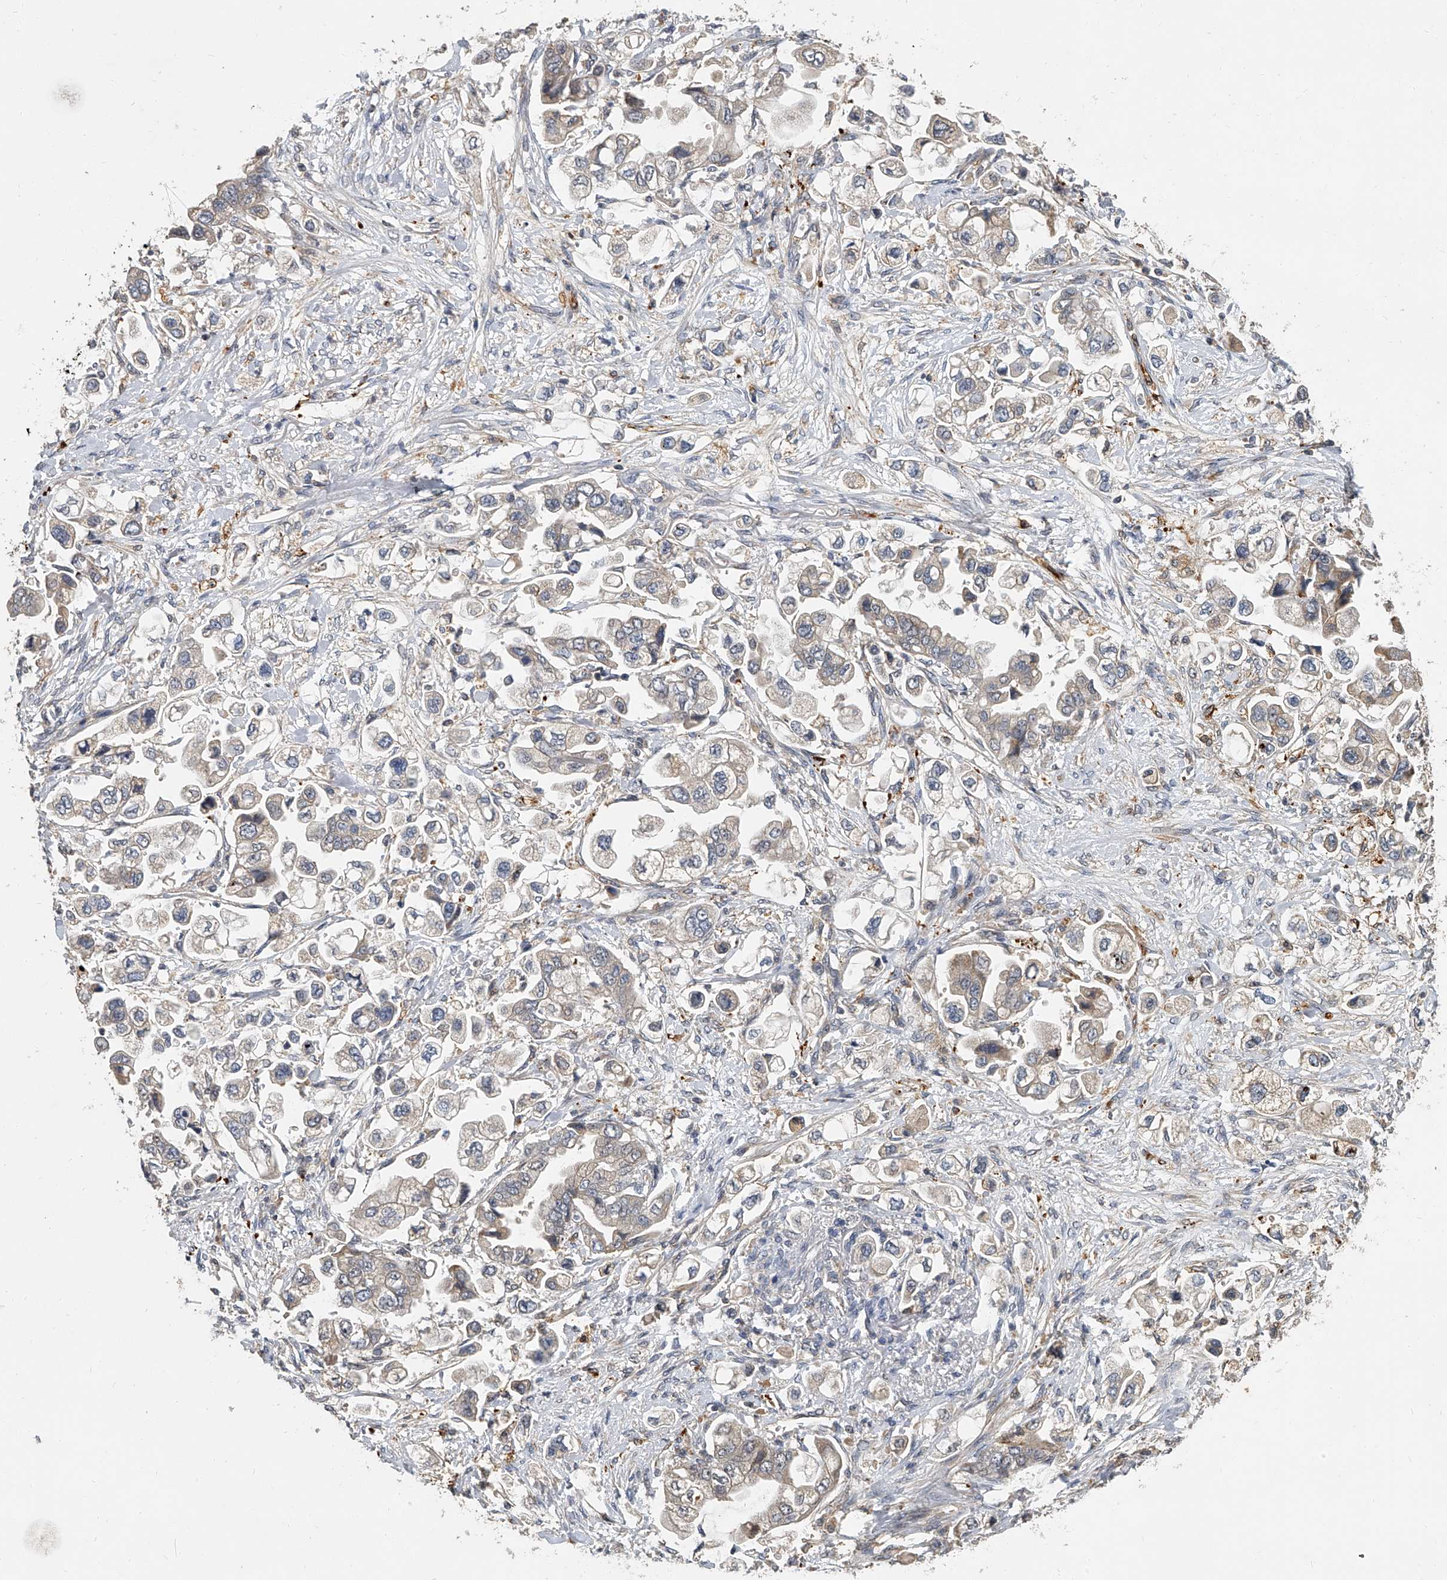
{"staining": {"intensity": "weak", "quantity": "<25%", "location": "cytoplasmic/membranous"}, "tissue": "stomach cancer", "cell_type": "Tumor cells", "image_type": "cancer", "snomed": [{"axis": "morphology", "description": "Adenocarcinoma, NOS"}, {"axis": "topography", "description": "Stomach"}], "caption": "There is no significant expression in tumor cells of adenocarcinoma (stomach).", "gene": "JAG2", "patient": {"sex": "male", "age": 62}}